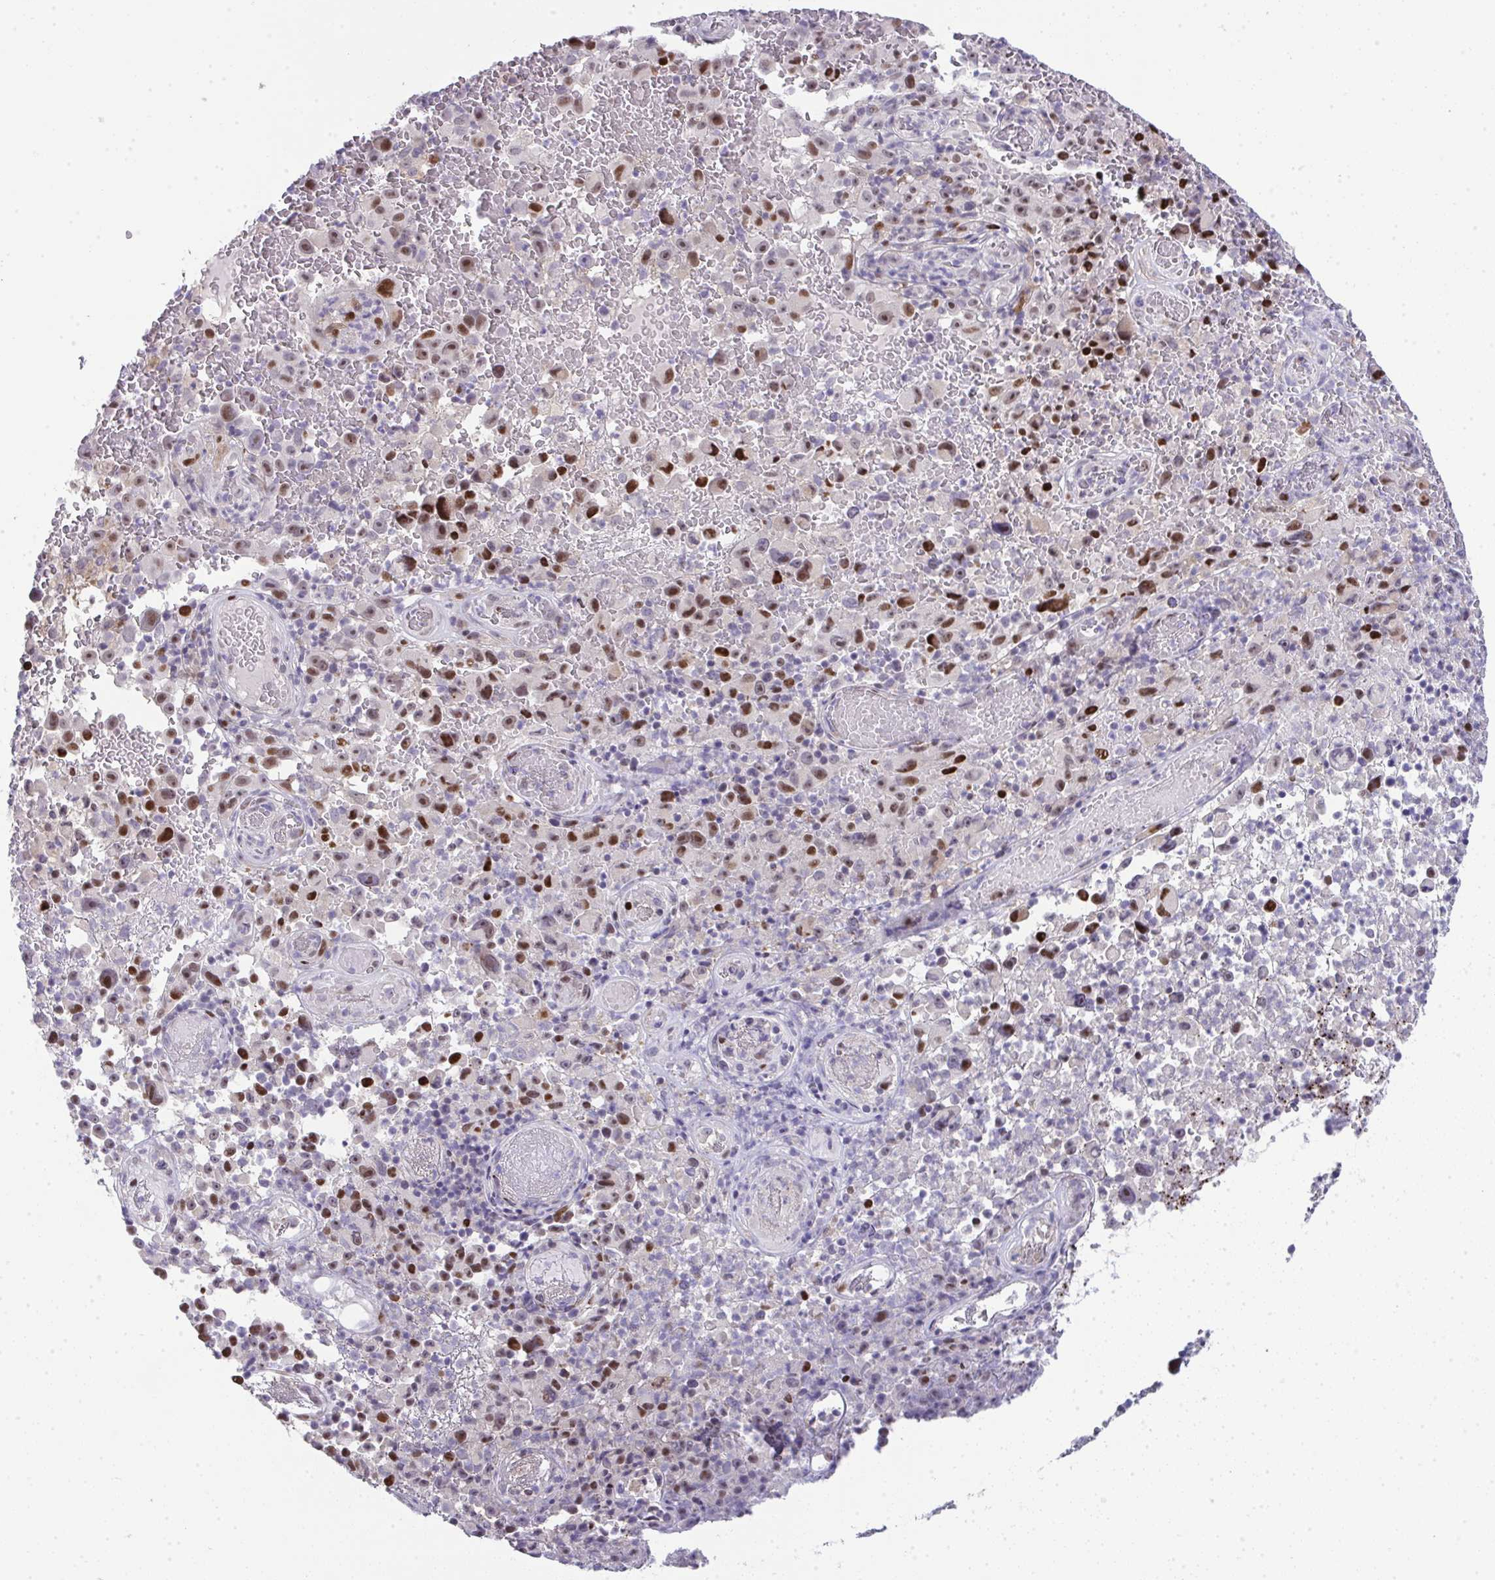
{"staining": {"intensity": "moderate", "quantity": "25%-75%", "location": "nuclear"}, "tissue": "melanoma", "cell_type": "Tumor cells", "image_type": "cancer", "snomed": [{"axis": "morphology", "description": "Malignant melanoma, NOS"}, {"axis": "topography", "description": "Skin"}], "caption": "Melanoma stained with a brown dye exhibits moderate nuclear positive staining in about 25%-75% of tumor cells.", "gene": "GALNT16", "patient": {"sex": "female", "age": 82}}